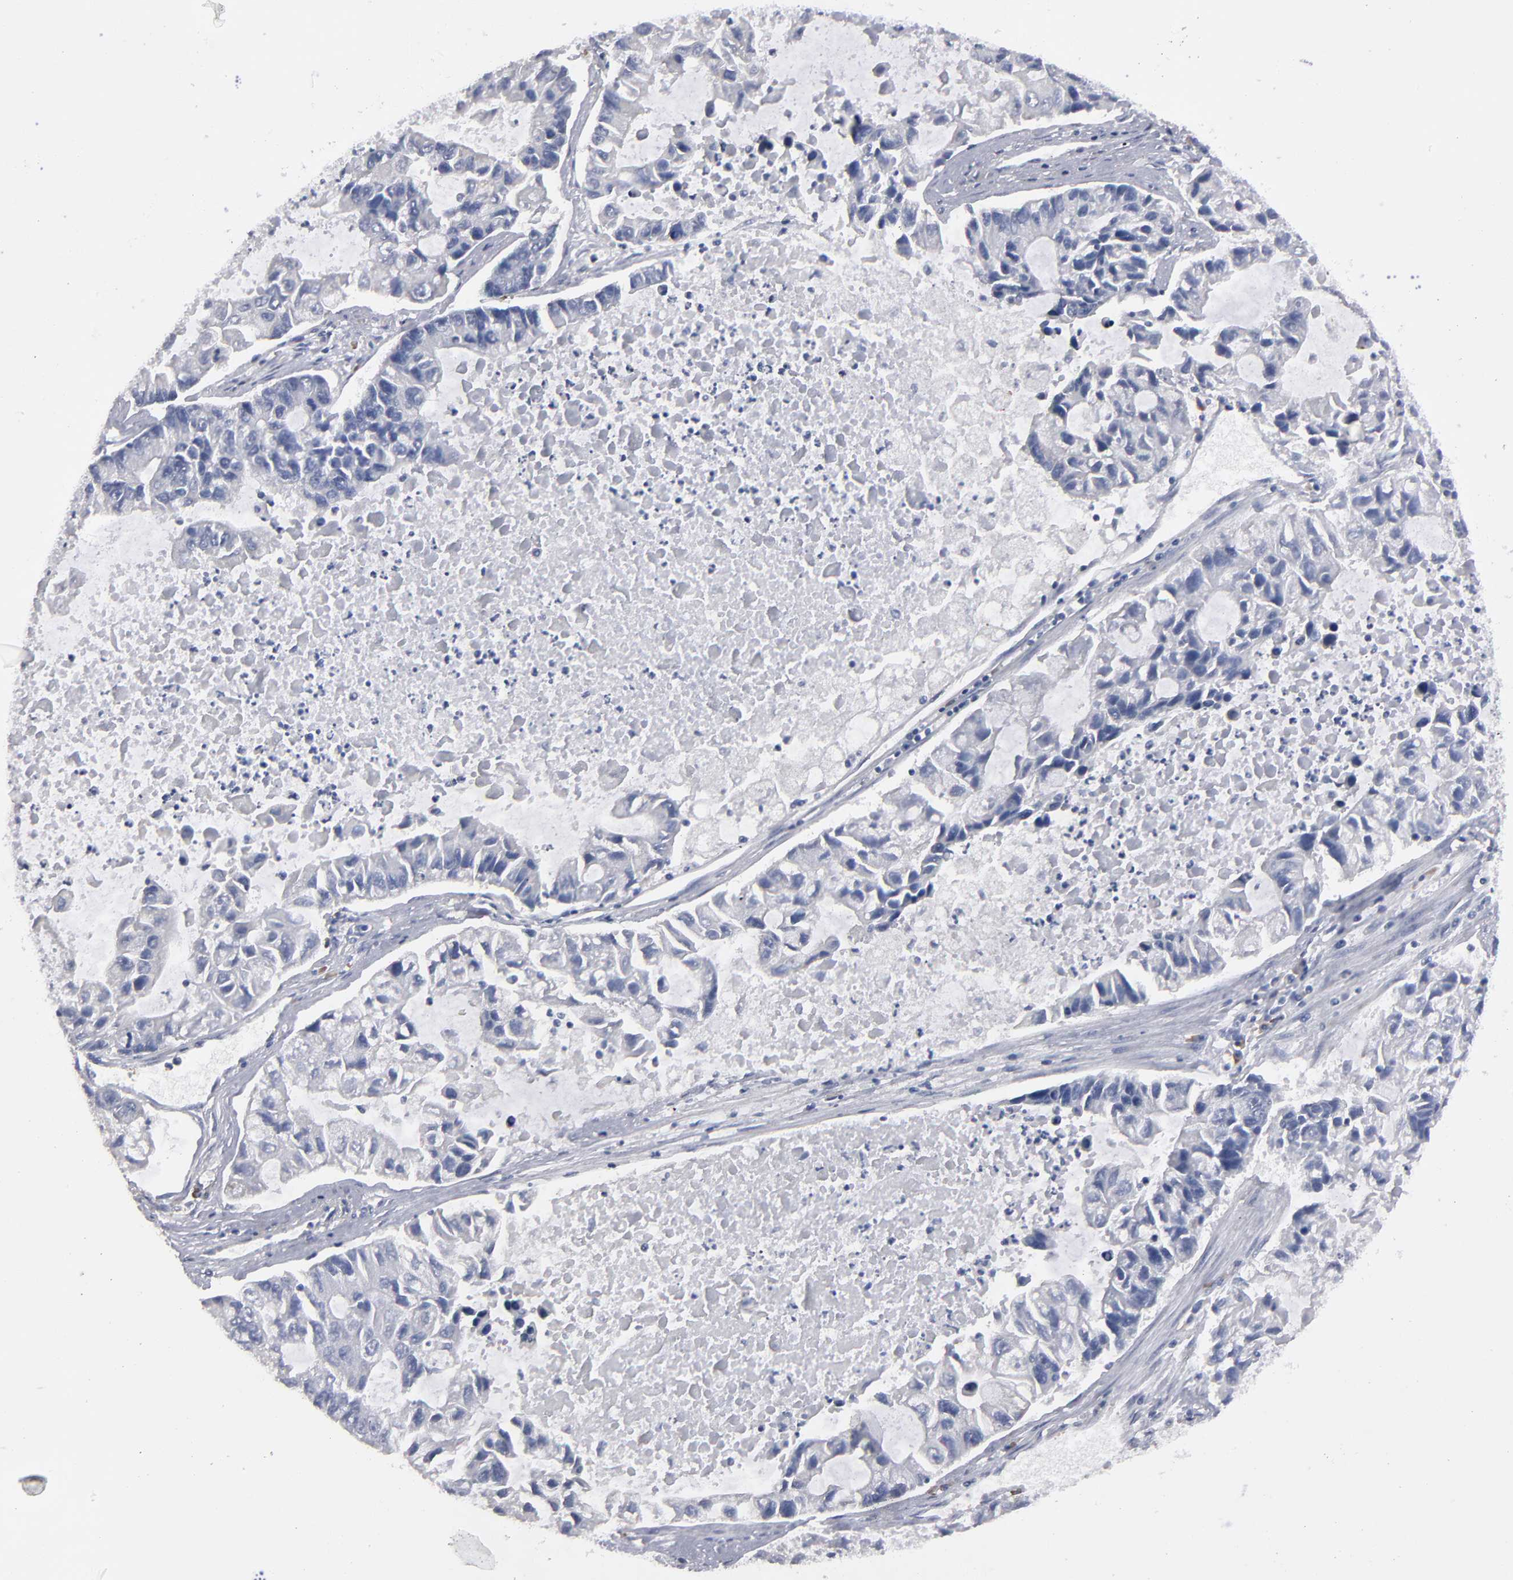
{"staining": {"intensity": "negative", "quantity": "none", "location": "none"}, "tissue": "lung cancer", "cell_type": "Tumor cells", "image_type": "cancer", "snomed": [{"axis": "morphology", "description": "Adenocarcinoma, NOS"}, {"axis": "topography", "description": "Lung"}], "caption": "A photomicrograph of human lung cancer is negative for staining in tumor cells. (Brightfield microscopy of DAB (3,3'-diaminobenzidine) immunohistochemistry (IHC) at high magnification).", "gene": "CCDC80", "patient": {"sex": "female", "age": 51}}